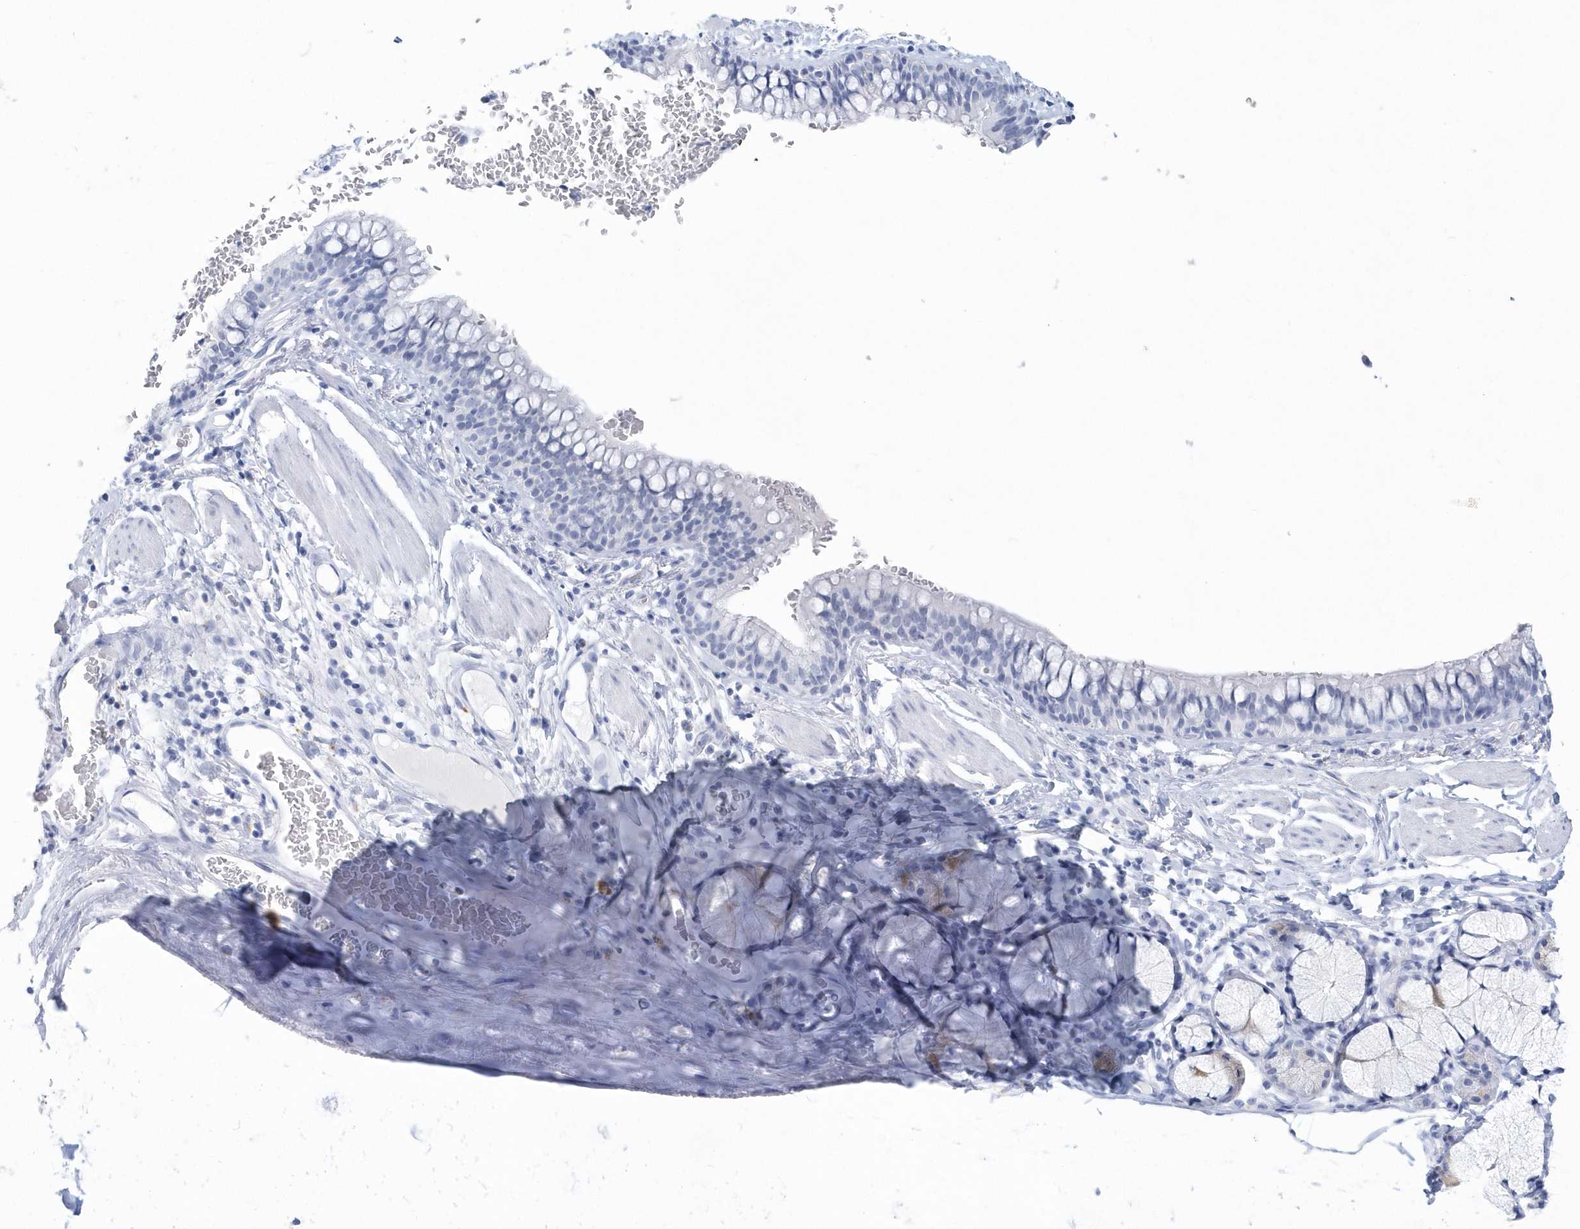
{"staining": {"intensity": "negative", "quantity": "none", "location": "none"}, "tissue": "bronchus", "cell_type": "Respiratory epithelial cells", "image_type": "normal", "snomed": [{"axis": "morphology", "description": "Normal tissue, NOS"}, {"axis": "topography", "description": "Cartilage tissue"}, {"axis": "topography", "description": "Bronchus"}], "caption": "DAB (3,3'-diaminobenzidine) immunohistochemical staining of unremarkable human bronchus displays no significant staining in respiratory epithelial cells.", "gene": "PTPRO", "patient": {"sex": "female", "age": 36}}